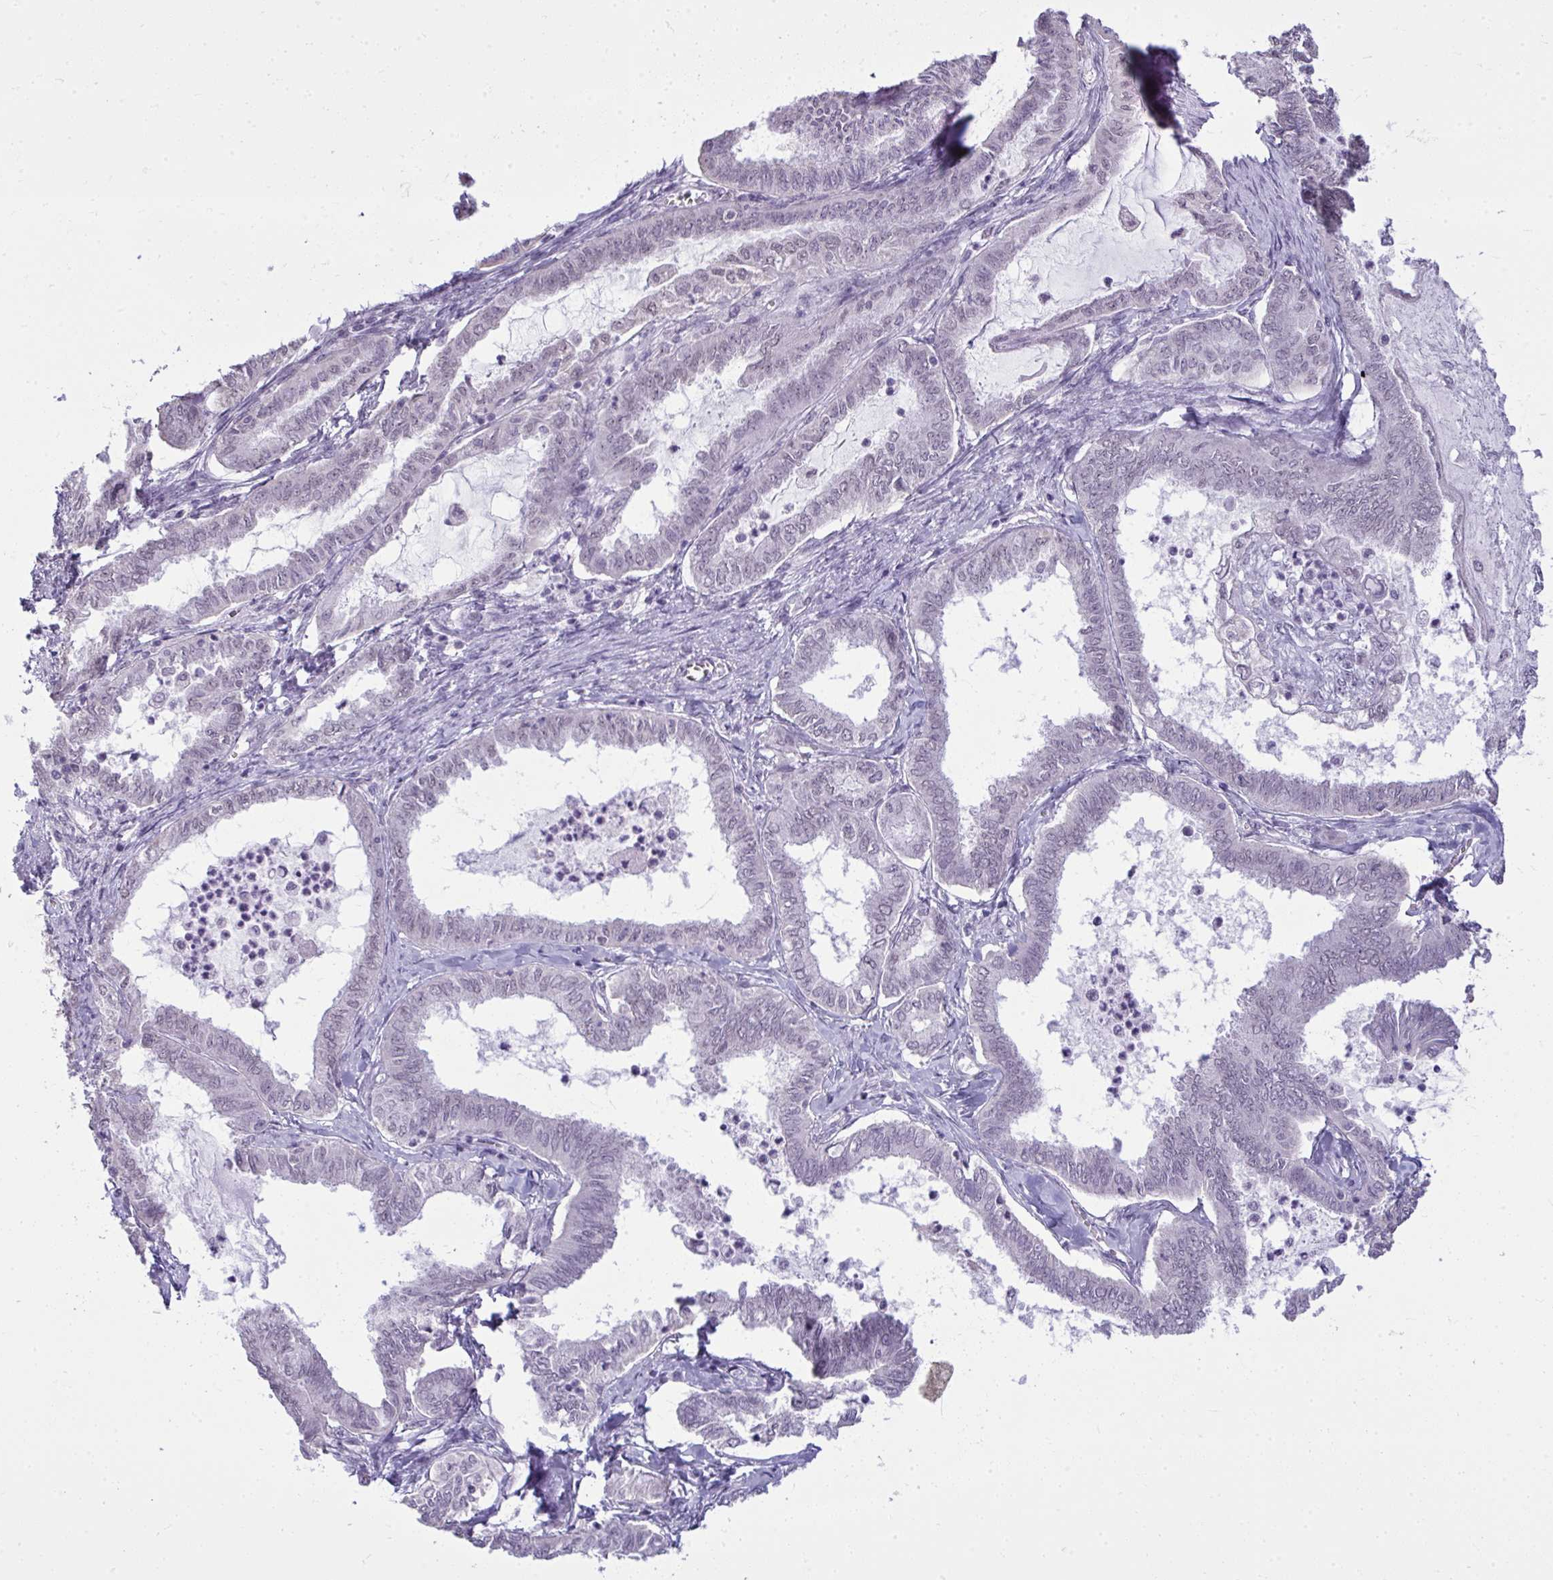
{"staining": {"intensity": "negative", "quantity": "none", "location": "none"}, "tissue": "ovarian cancer", "cell_type": "Tumor cells", "image_type": "cancer", "snomed": [{"axis": "morphology", "description": "Carcinoma, endometroid"}, {"axis": "topography", "description": "Ovary"}], "caption": "Immunohistochemistry (IHC) of human endometroid carcinoma (ovarian) exhibits no positivity in tumor cells. (DAB IHC with hematoxylin counter stain).", "gene": "NPPA", "patient": {"sex": "female", "age": 70}}